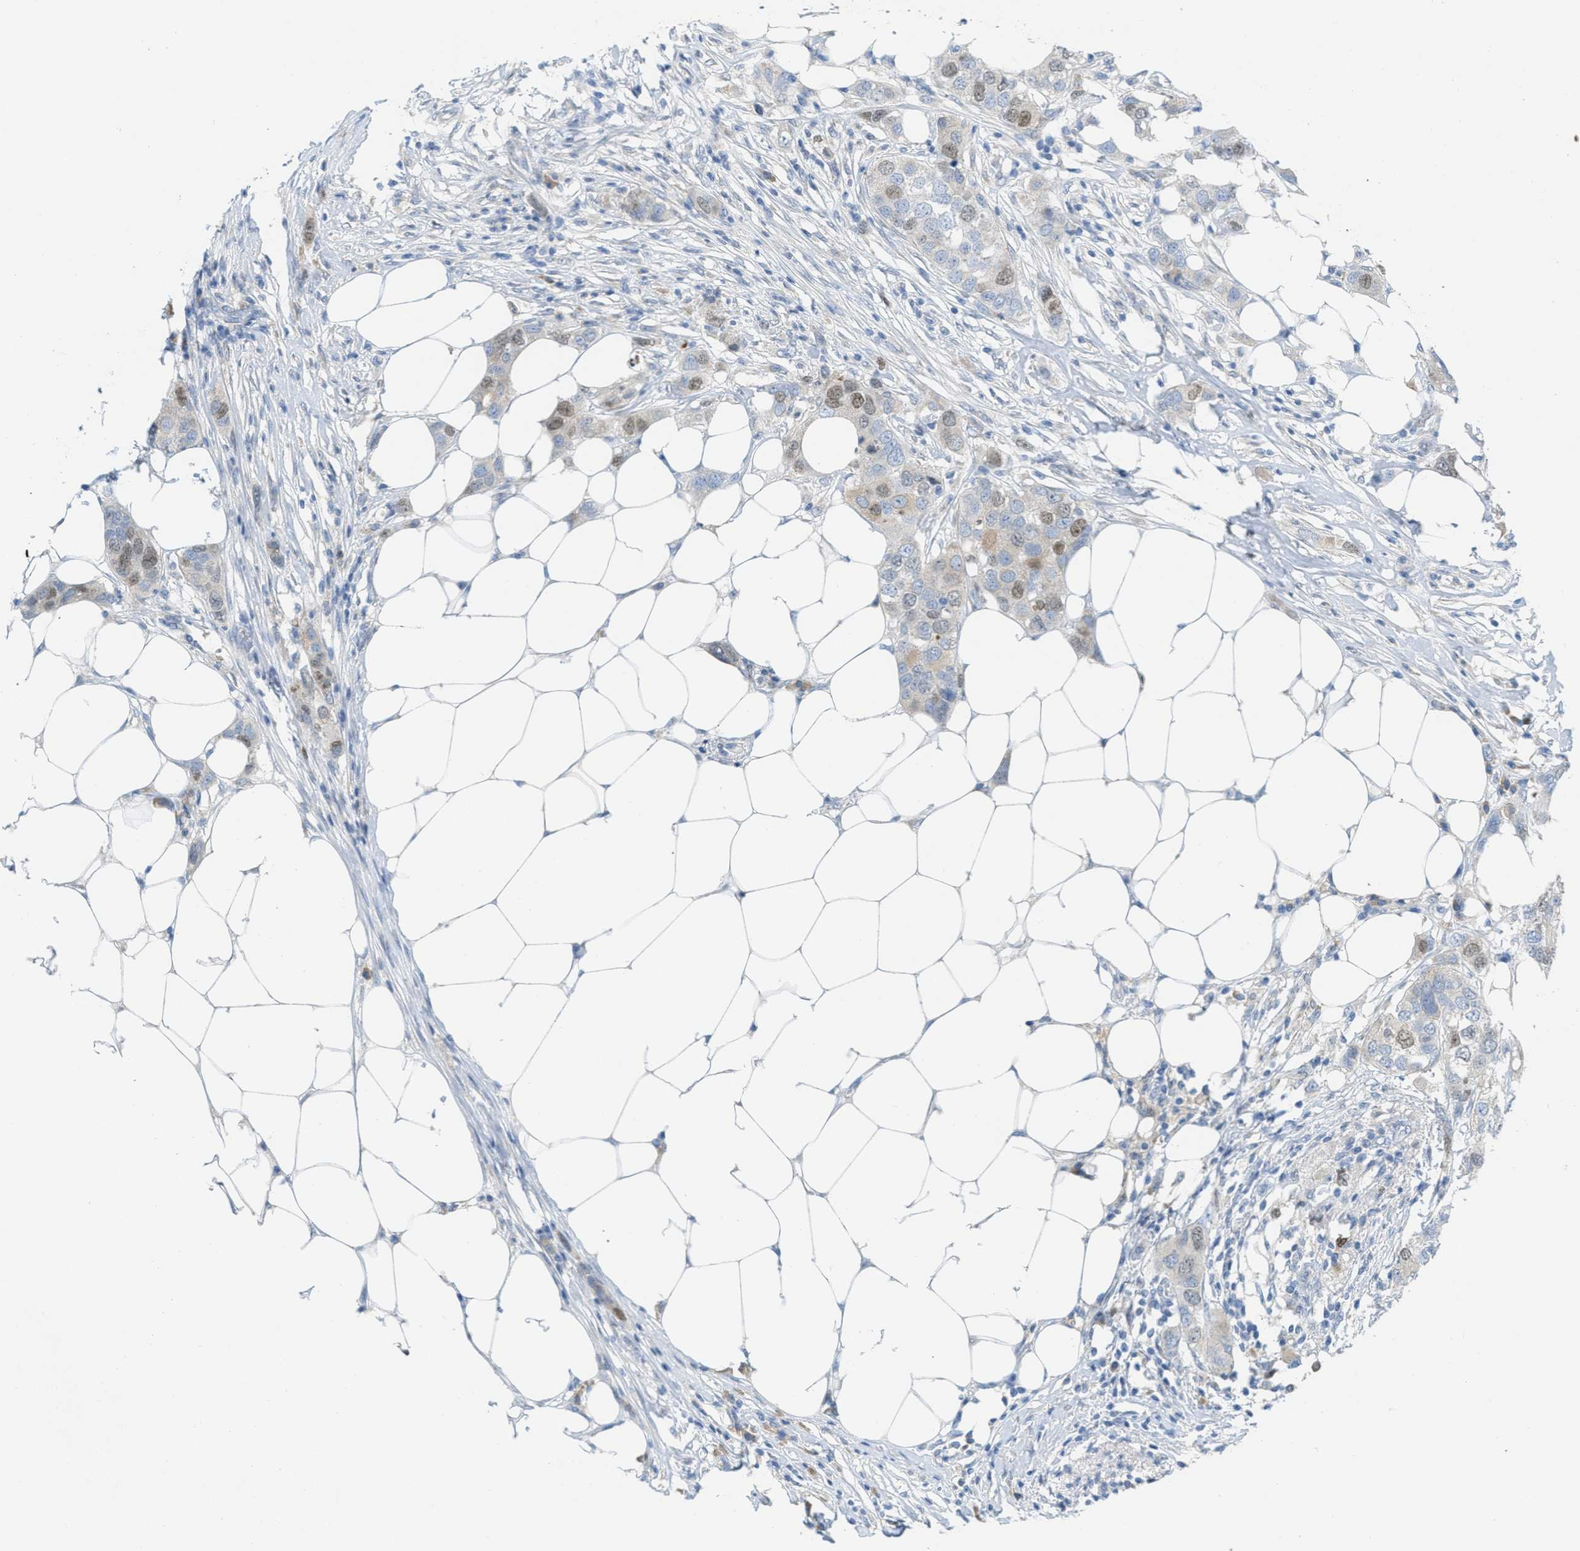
{"staining": {"intensity": "moderate", "quantity": "25%-75%", "location": "nuclear"}, "tissue": "breast cancer", "cell_type": "Tumor cells", "image_type": "cancer", "snomed": [{"axis": "morphology", "description": "Duct carcinoma"}, {"axis": "topography", "description": "Breast"}], "caption": "Immunohistochemistry photomicrograph of neoplastic tissue: human breast intraductal carcinoma stained using IHC exhibits medium levels of moderate protein expression localized specifically in the nuclear of tumor cells, appearing as a nuclear brown color.", "gene": "ORC6", "patient": {"sex": "female", "age": 50}}